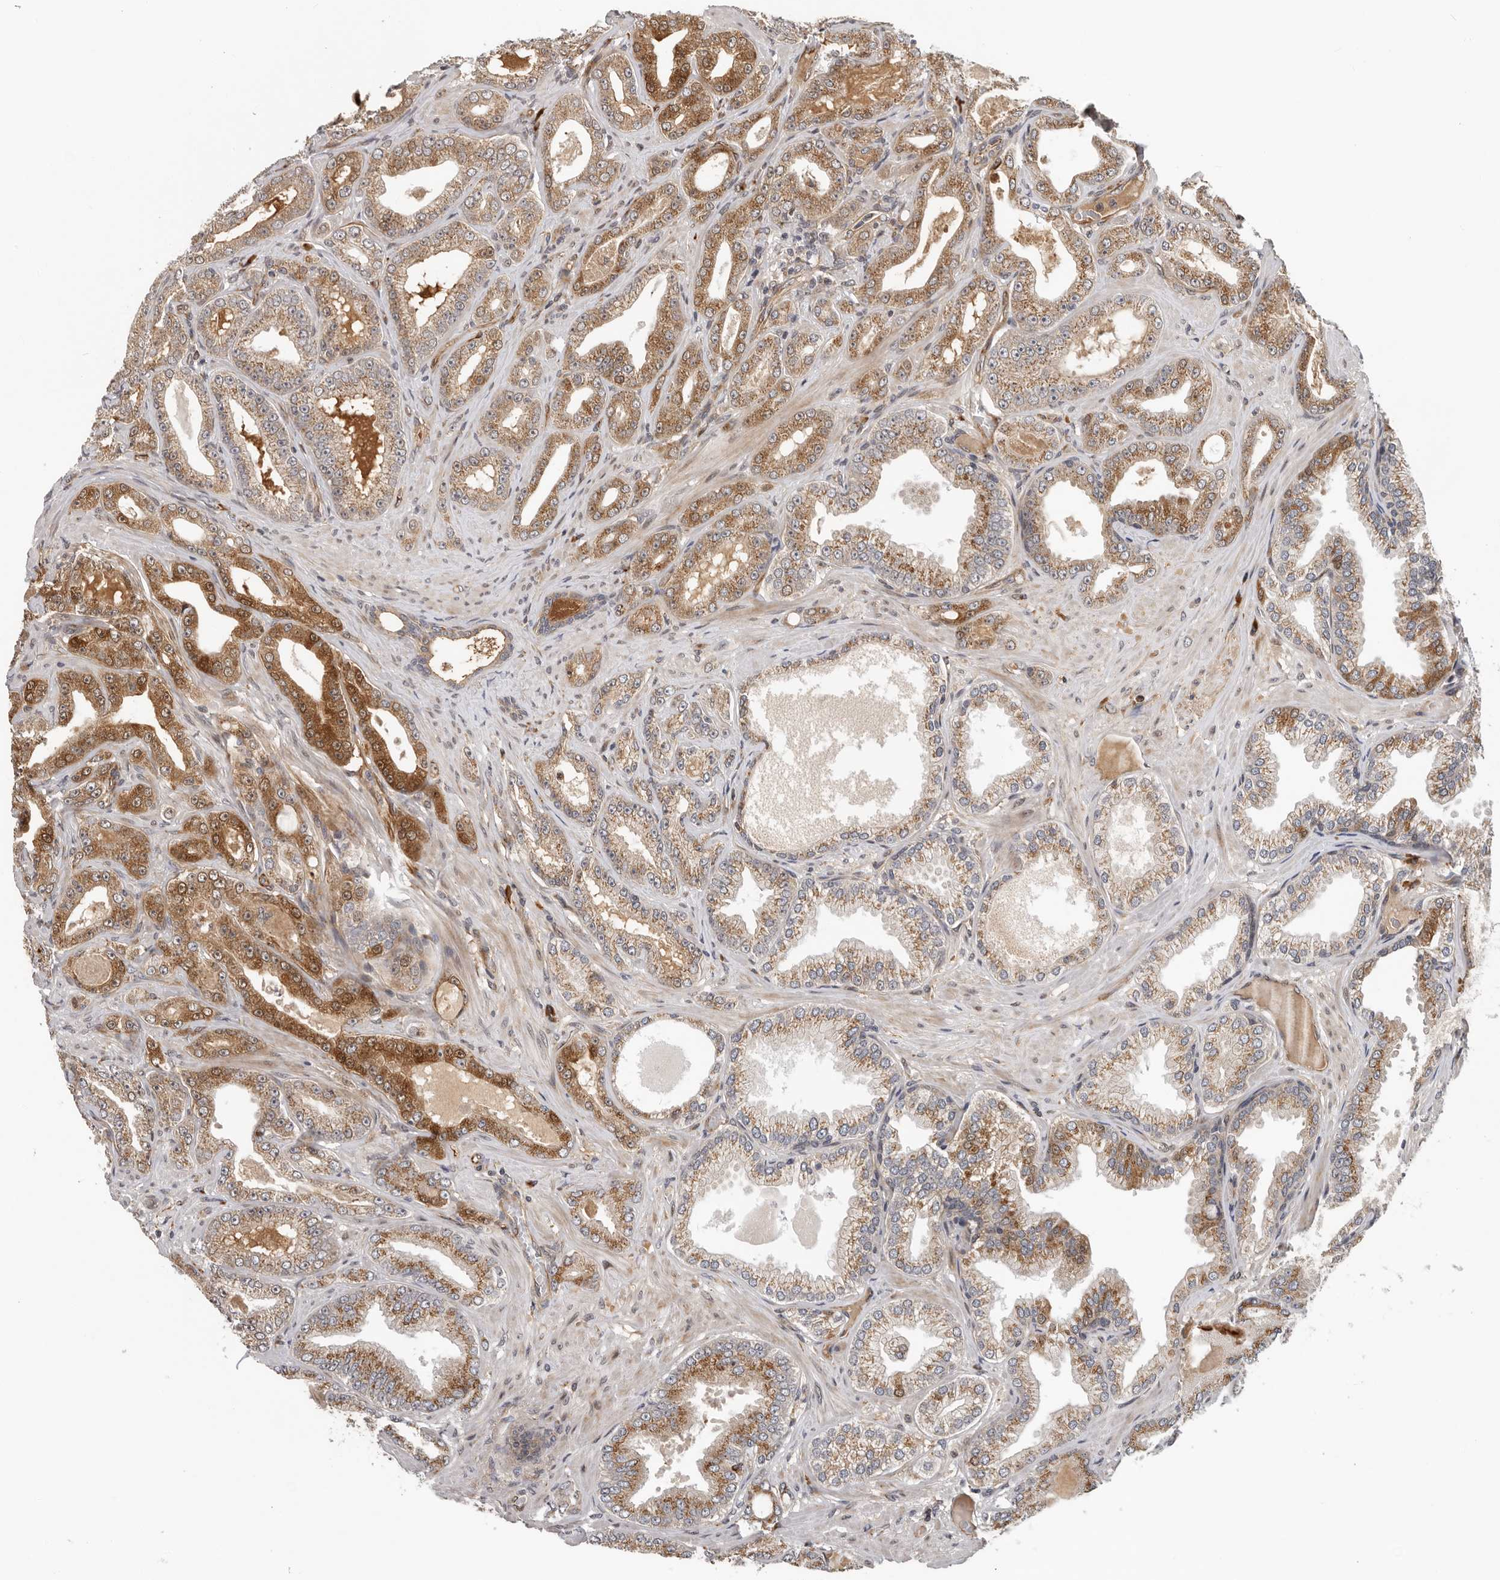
{"staining": {"intensity": "moderate", "quantity": ">75%", "location": "cytoplasmic/membranous"}, "tissue": "prostate cancer", "cell_type": "Tumor cells", "image_type": "cancer", "snomed": [{"axis": "morphology", "description": "Adenocarcinoma, Low grade"}, {"axis": "topography", "description": "Prostate"}], "caption": "IHC photomicrograph of prostate cancer (low-grade adenocarcinoma) stained for a protein (brown), which demonstrates medium levels of moderate cytoplasmic/membranous positivity in approximately >75% of tumor cells.", "gene": "RNF157", "patient": {"sex": "male", "age": 63}}